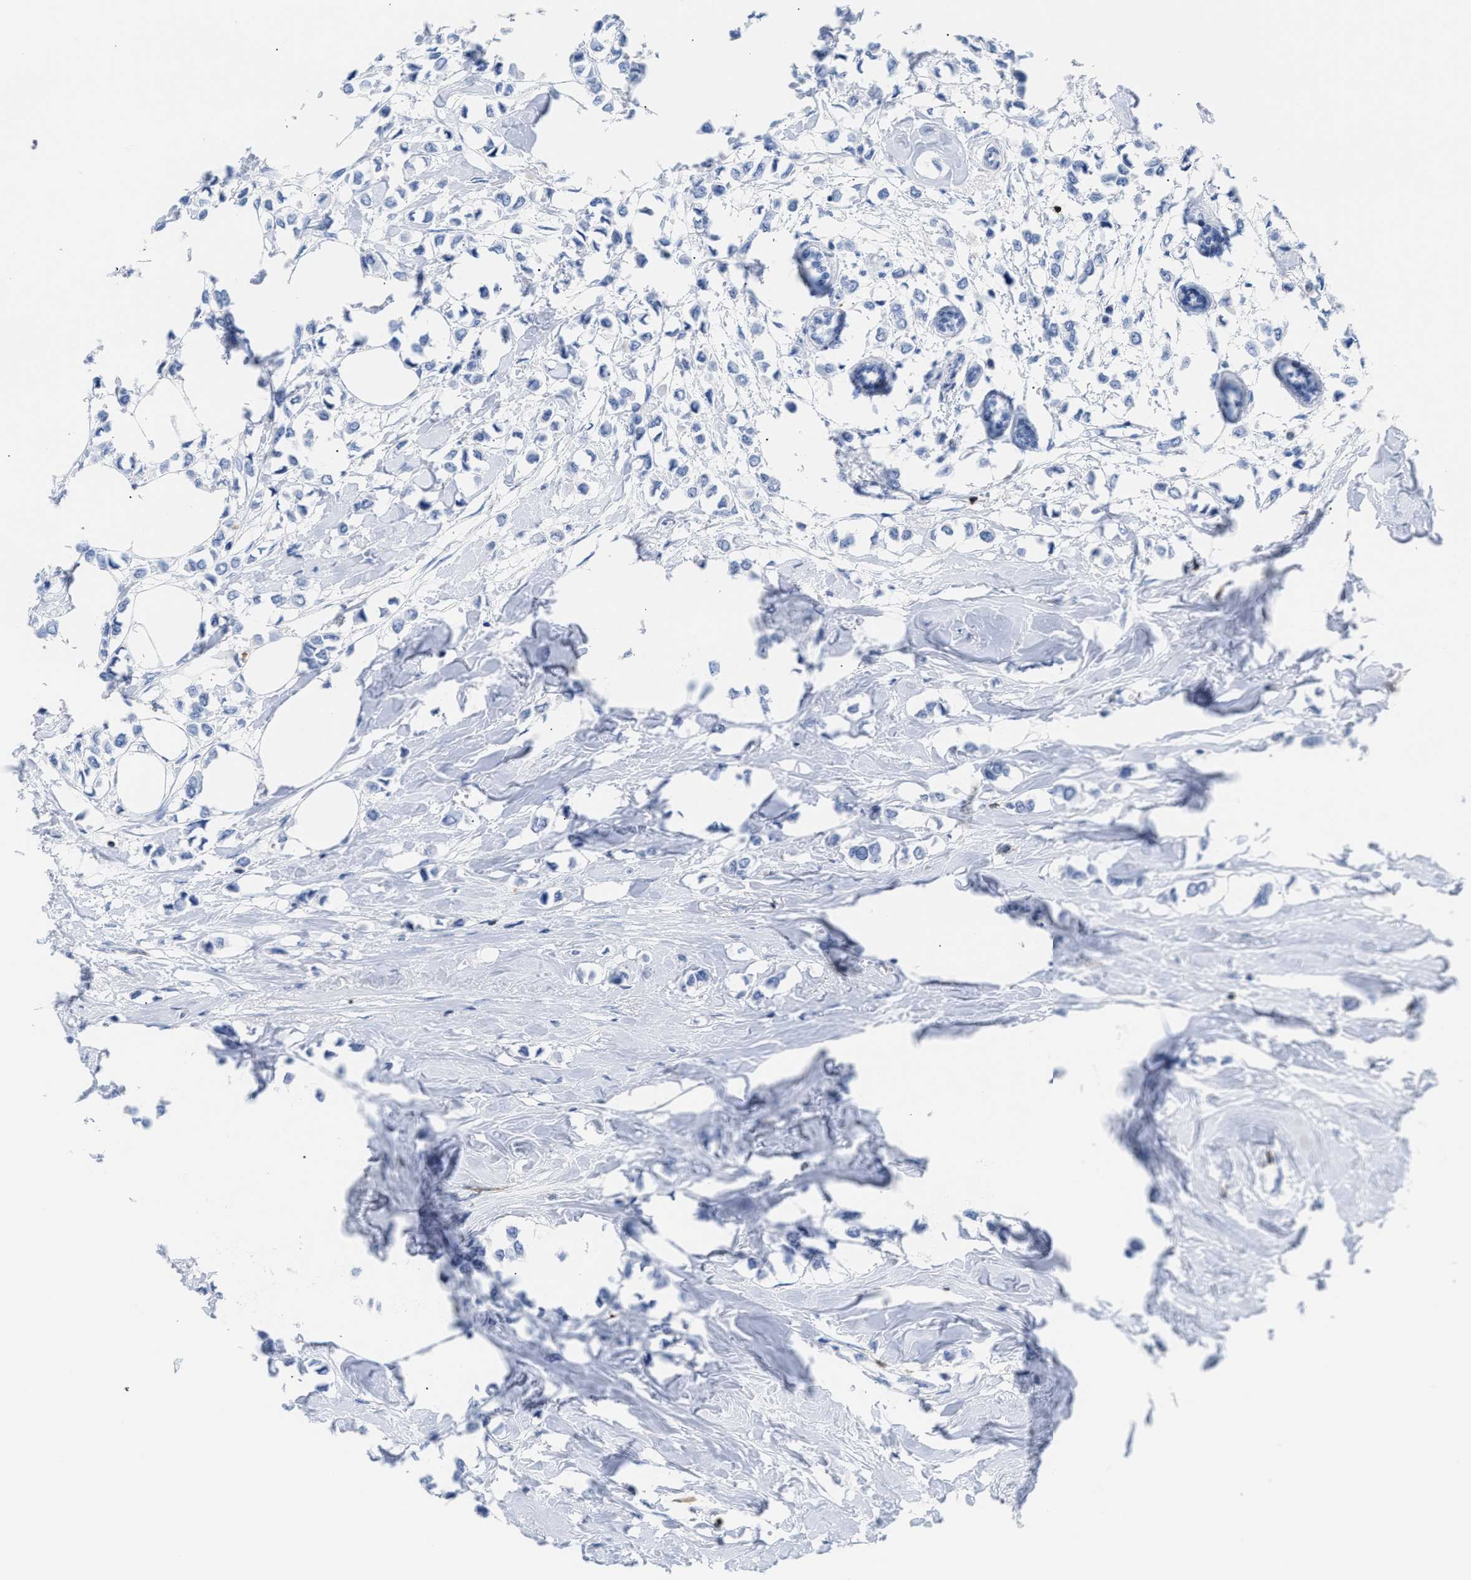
{"staining": {"intensity": "negative", "quantity": "none", "location": "none"}, "tissue": "breast cancer", "cell_type": "Tumor cells", "image_type": "cancer", "snomed": [{"axis": "morphology", "description": "Lobular carcinoma"}, {"axis": "topography", "description": "Breast"}], "caption": "The IHC histopathology image has no significant positivity in tumor cells of breast cancer tissue.", "gene": "LCP1", "patient": {"sex": "female", "age": 51}}